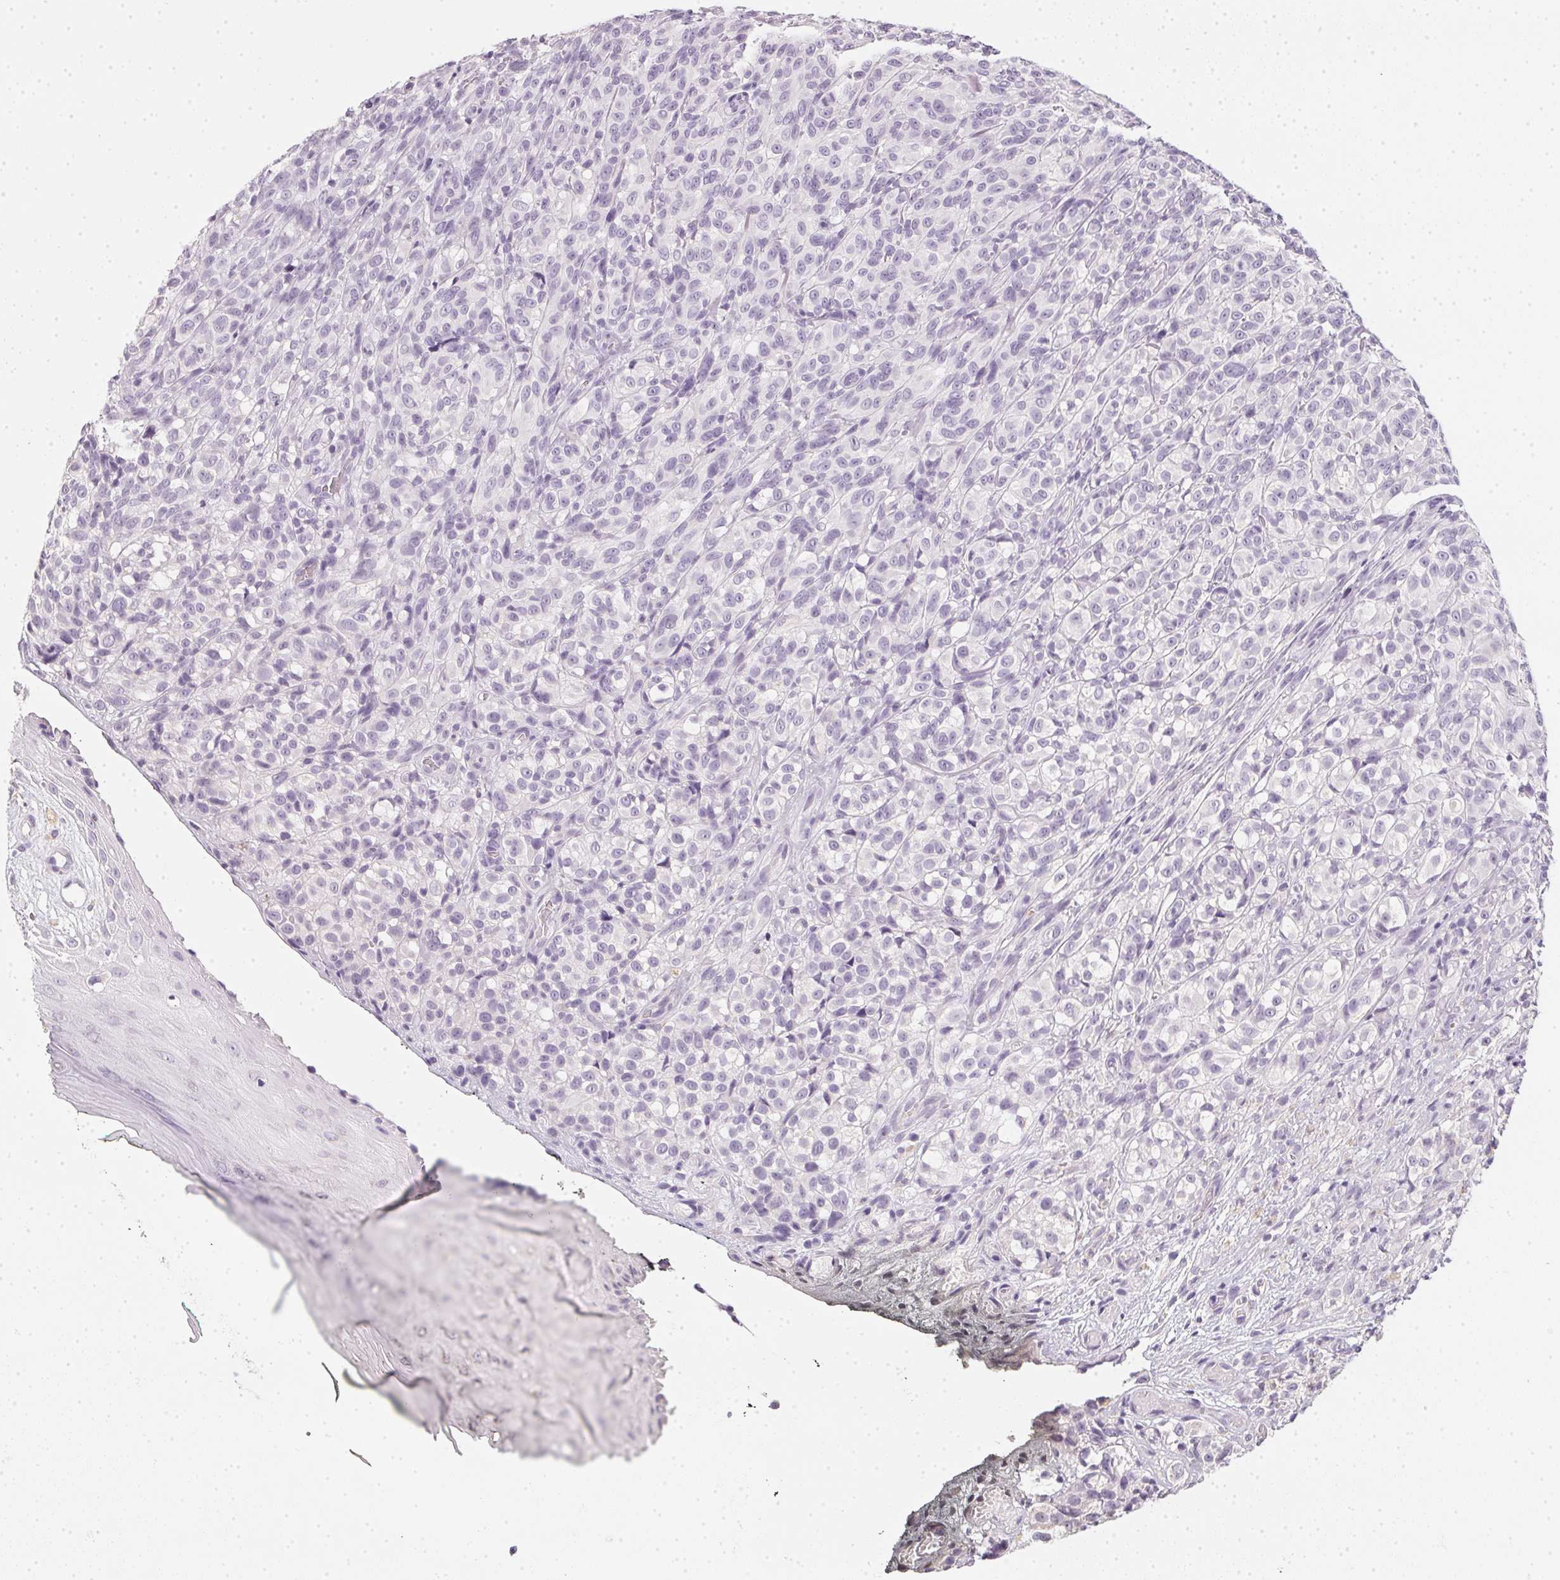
{"staining": {"intensity": "negative", "quantity": "none", "location": "none"}, "tissue": "melanoma", "cell_type": "Tumor cells", "image_type": "cancer", "snomed": [{"axis": "morphology", "description": "Malignant melanoma, NOS"}, {"axis": "topography", "description": "Skin"}], "caption": "Malignant melanoma stained for a protein using immunohistochemistry reveals no staining tumor cells.", "gene": "TMEM72", "patient": {"sex": "female", "age": 85}}